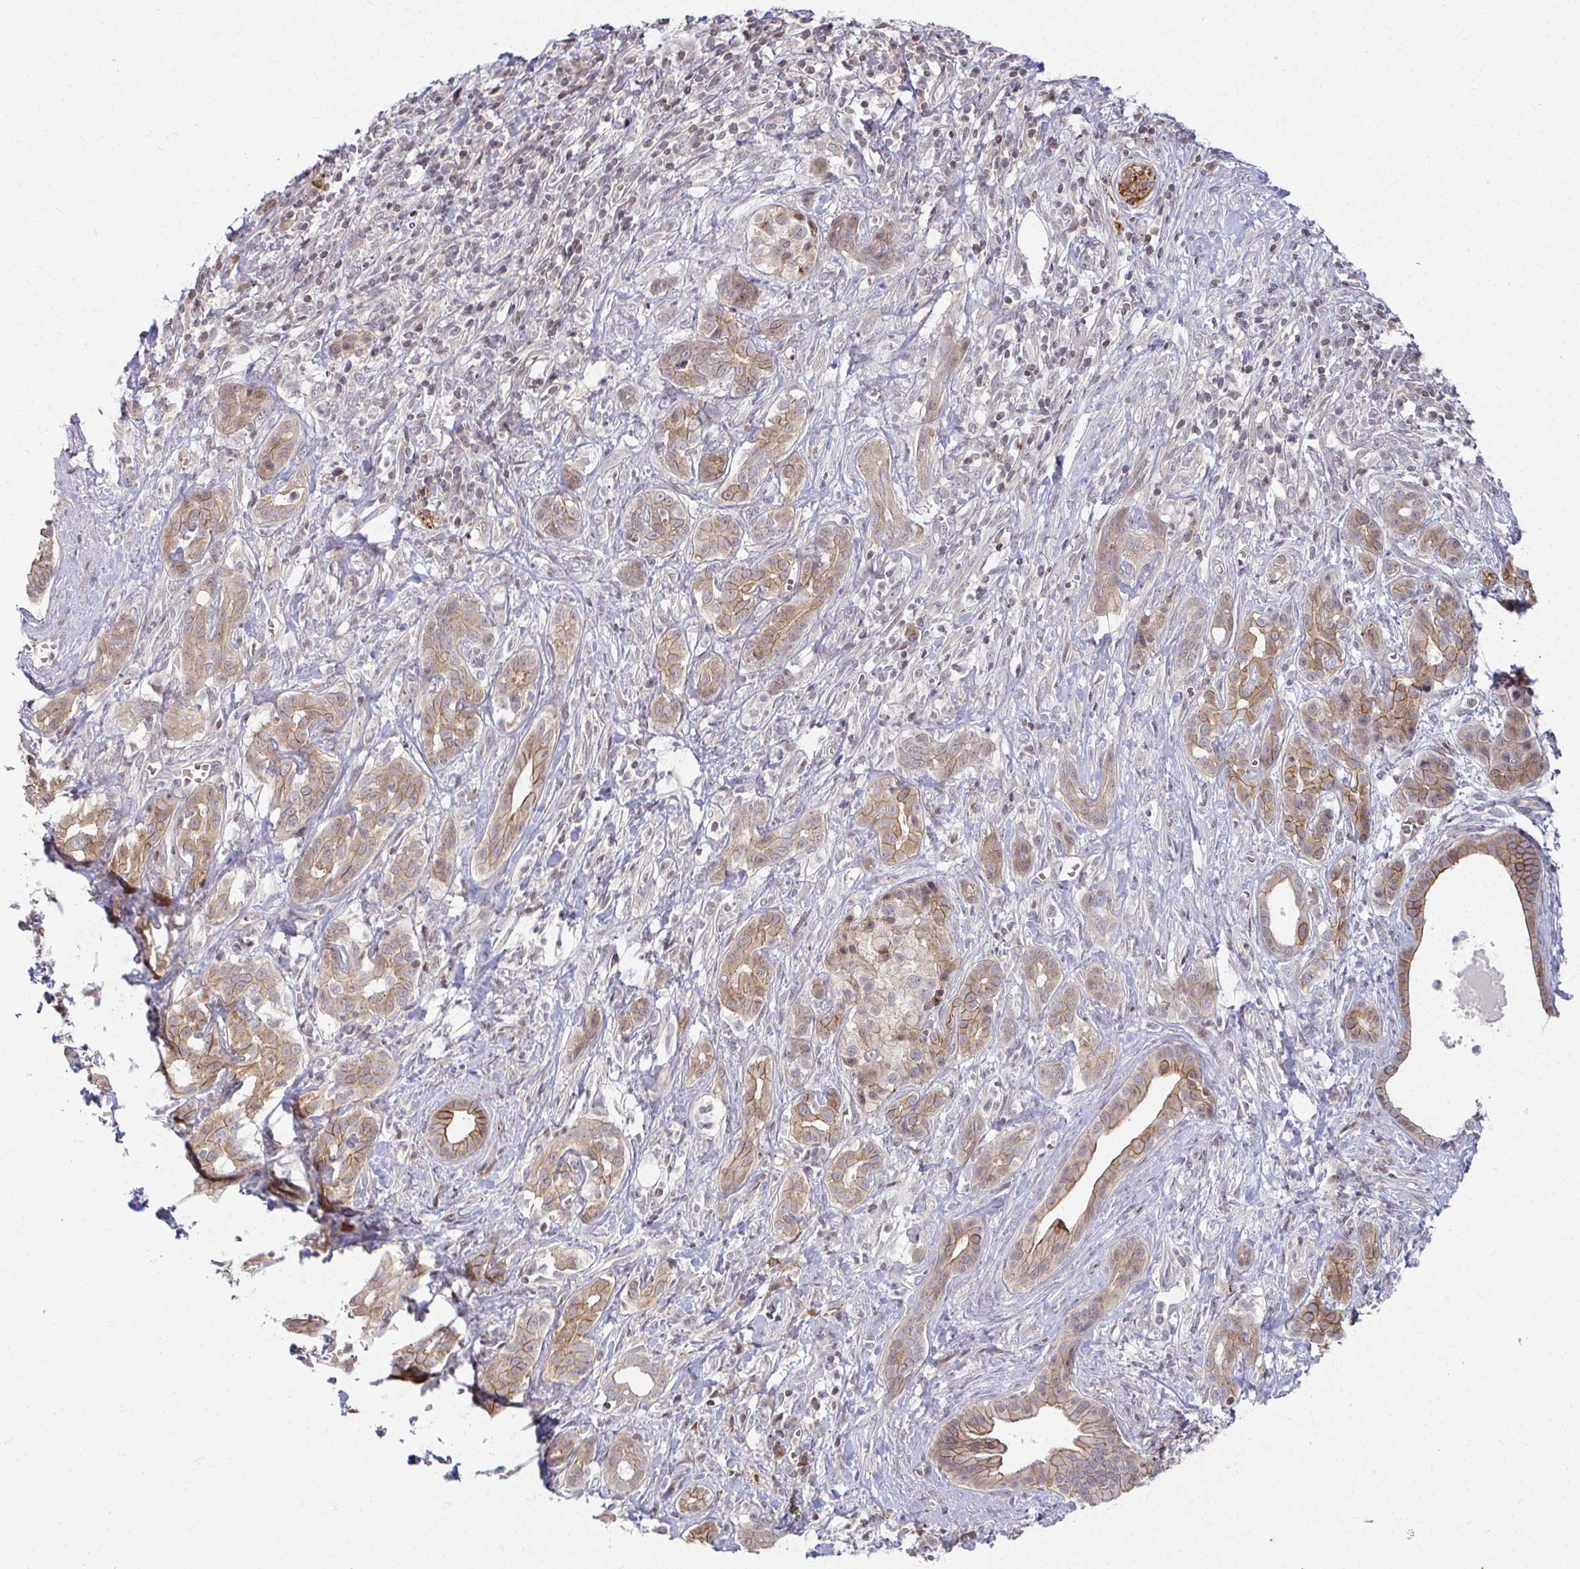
{"staining": {"intensity": "weak", "quantity": ">75%", "location": "cytoplasmic/membranous"}, "tissue": "pancreatic cancer", "cell_type": "Tumor cells", "image_type": "cancer", "snomed": [{"axis": "morphology", "description": "Adenocarcinoma, NOS"}, {"axis": "topography", "description": "Pancreas"}], "caption": "Pancreatic adenocarcinoma stained with immunohistochemistry shows weak cytoplasmic/membranous staining in about >75% of tumor cells. (brown staining indicates protein expression, while blue staining denotes nuclei).", "gene": "ANK3", "patient": {"sex": "male", "age": 61}}